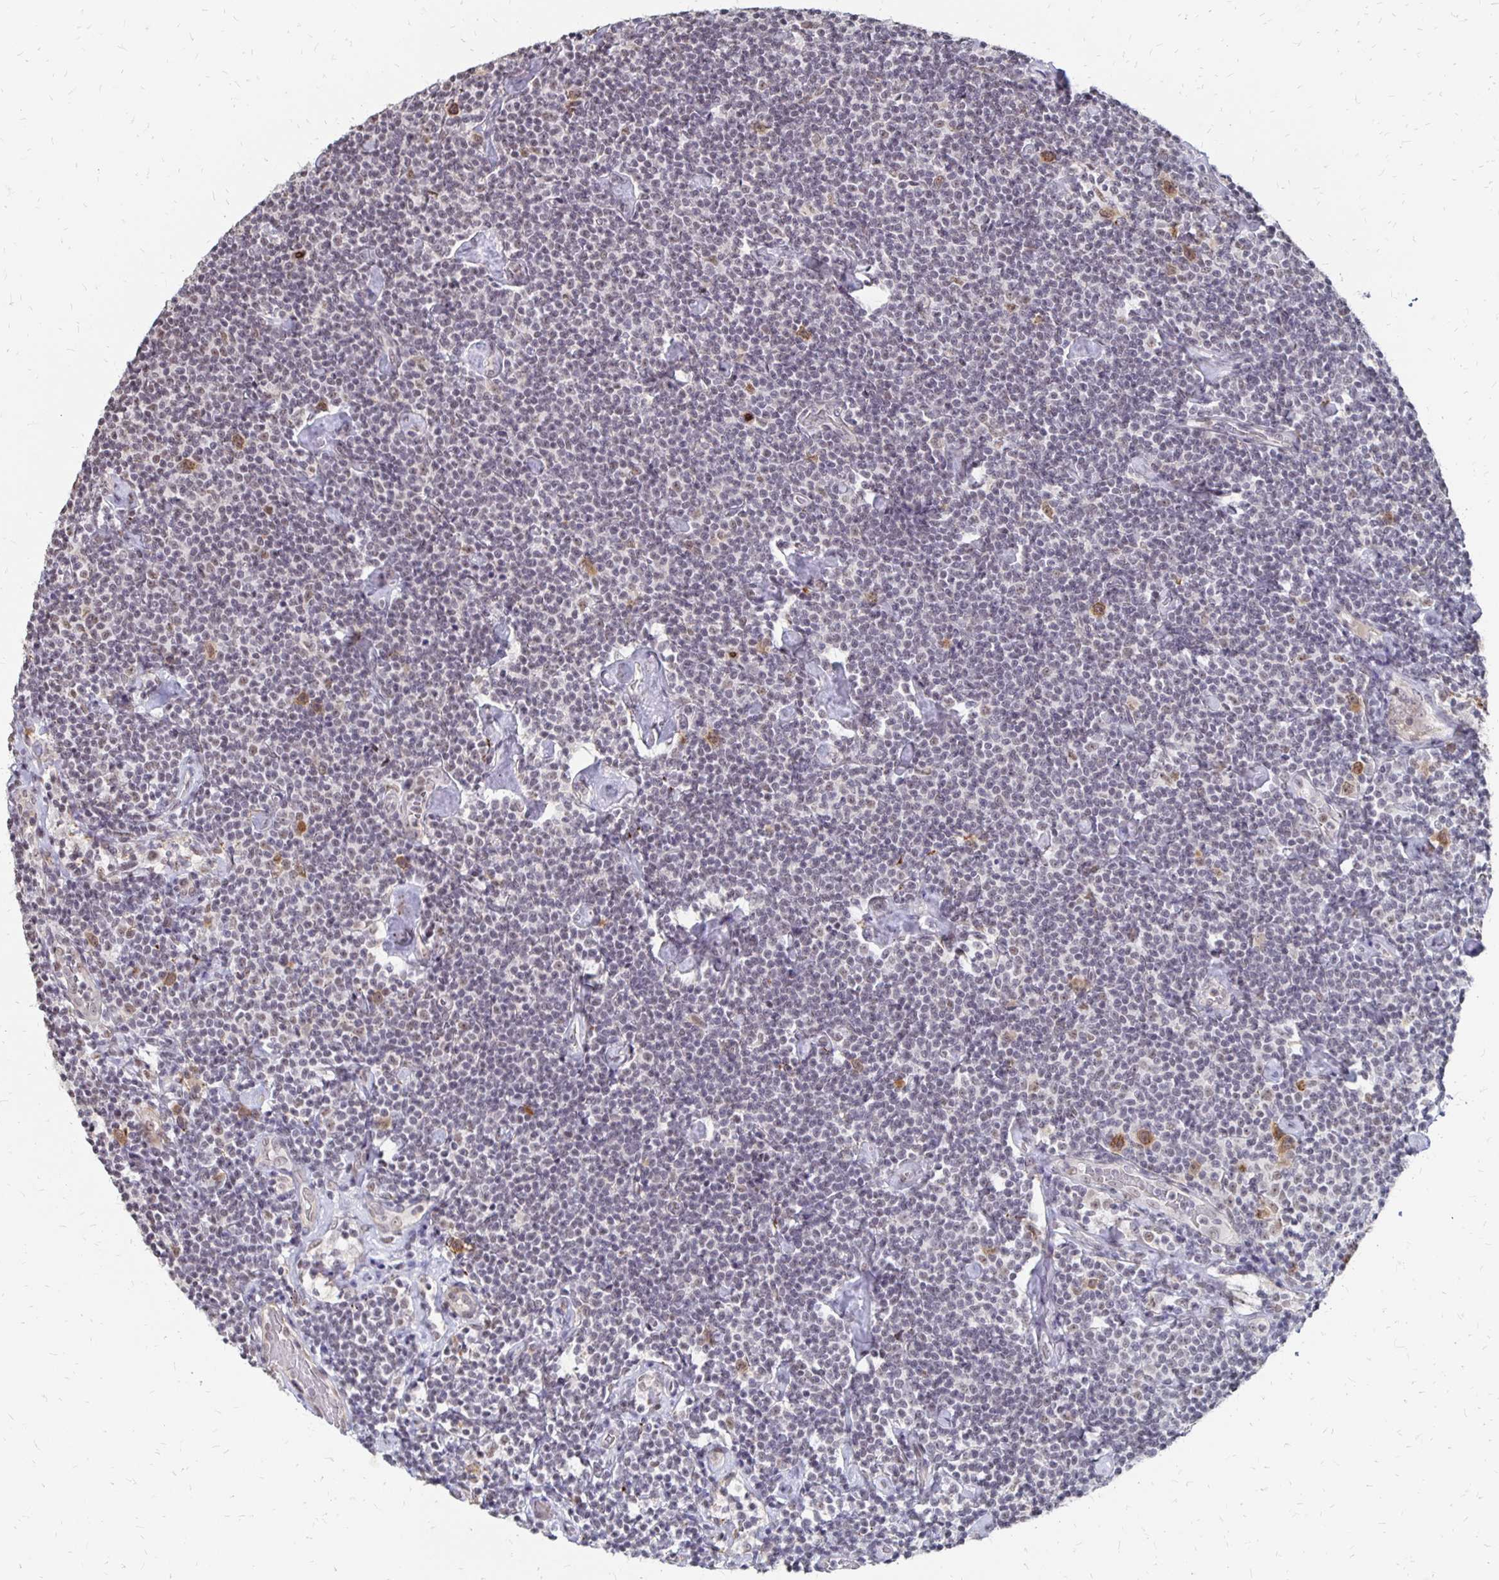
{"staining": {"intensity": "negative", "quantity": "none", "location": "none"}, "tissue": "lymphoma", "cell_type": "Tumor cells", "image_type": "cancer", "snomed": [{"axis": "morphology", "description": "Malignant lymphoma, non-Hodgkin's type, Low grade"}, {"axis": "topography", "description": "Lymph node"}], "caption": "A high-resolution histopathology image shows IHC staining of malignant lymphoma, non-Hodgkin's type (low-grade), which reveals no significant staining in tumor cells.", "gene": "CLASRP", "patient": {"sex": "male", "age": 81}}